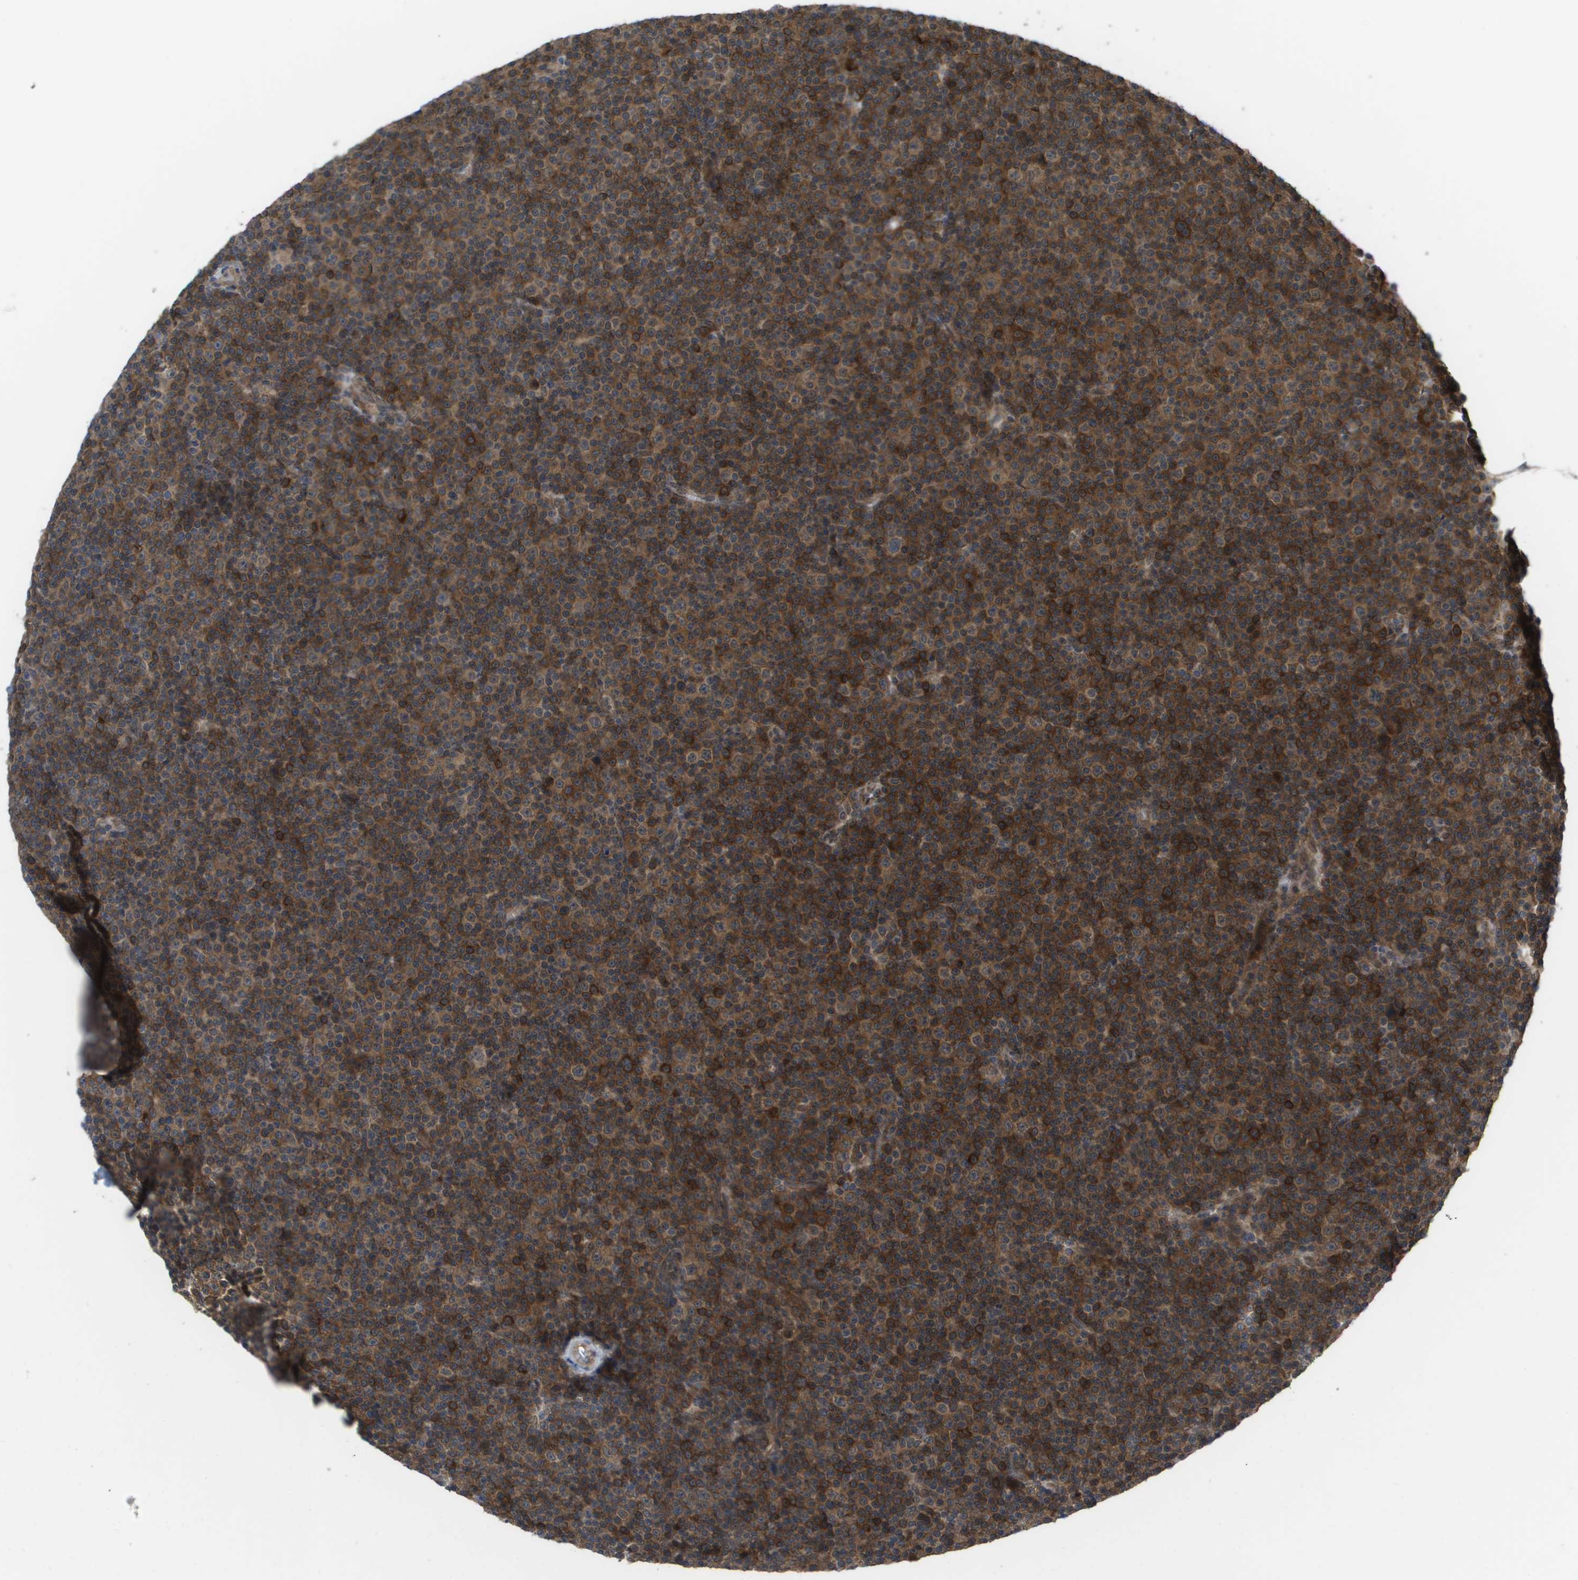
{"staining": {"intensity": "strong", "quantity": ">75%", "location": "cytoplasmic/membranous,nuclear"}, "tissue": "lymphoma", "cell_type": "Tumor cells", "image_type": "cancer", "snomed": [{"axis": "morphology", "description": "Malignant lymphoma, non-Hodgkin's type, Low grade"}, {"axis": "topography", "description": "Lymph node"}], "caption": "IHC (DAB) staining of low-grade malignant lymphoma, non-Hodgkin's type exhibits strong cytoplasmic/membranous and nuclear protein staining in approximately >75% of tumor cells.", "gene": "CTPS2", "patient": {"sex": "female", "age": 67}}